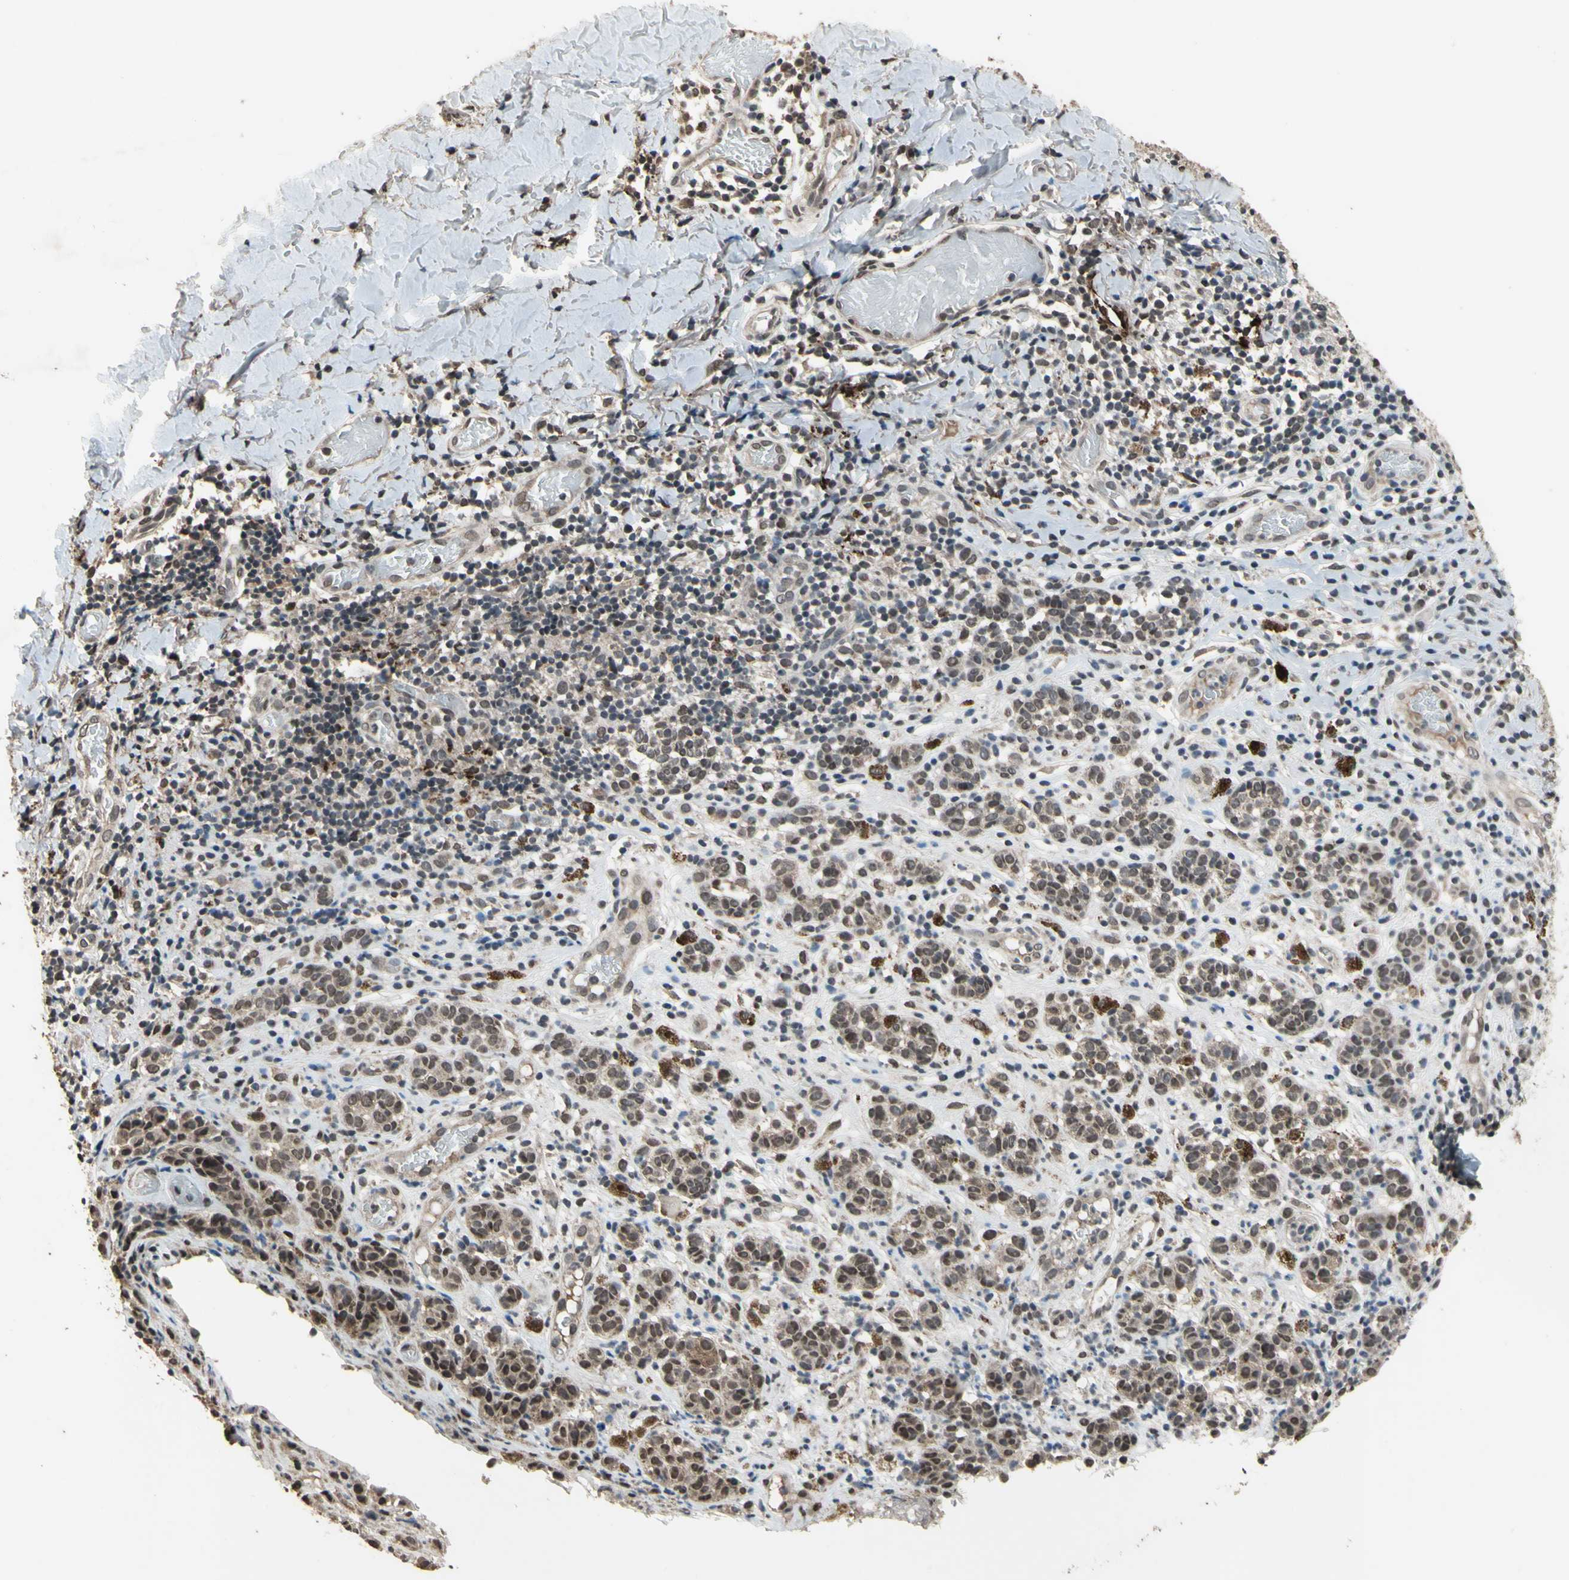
{"staining": {"intensity": "moderate", "quantity": ">75%", "location": "cytoplasmic/membranous,nuclear"}, "tissue": "melanoma", "cell_type": "Tumor cells", "image_type": "cancer", "snomed": [{"axis": "morphology", "description": "Malignant melanoma, NOS"}, {"axis": "topography", "description": "Skin"}], "caption": "About >75% of tumor cells in human melanoma display moderate cytoplasmic/membranous and nuclear protein positivity as visualized by brown immunohistochemical staining.", "gene": "ZNF174", "patient": {"sex": "male", "age": 64}}